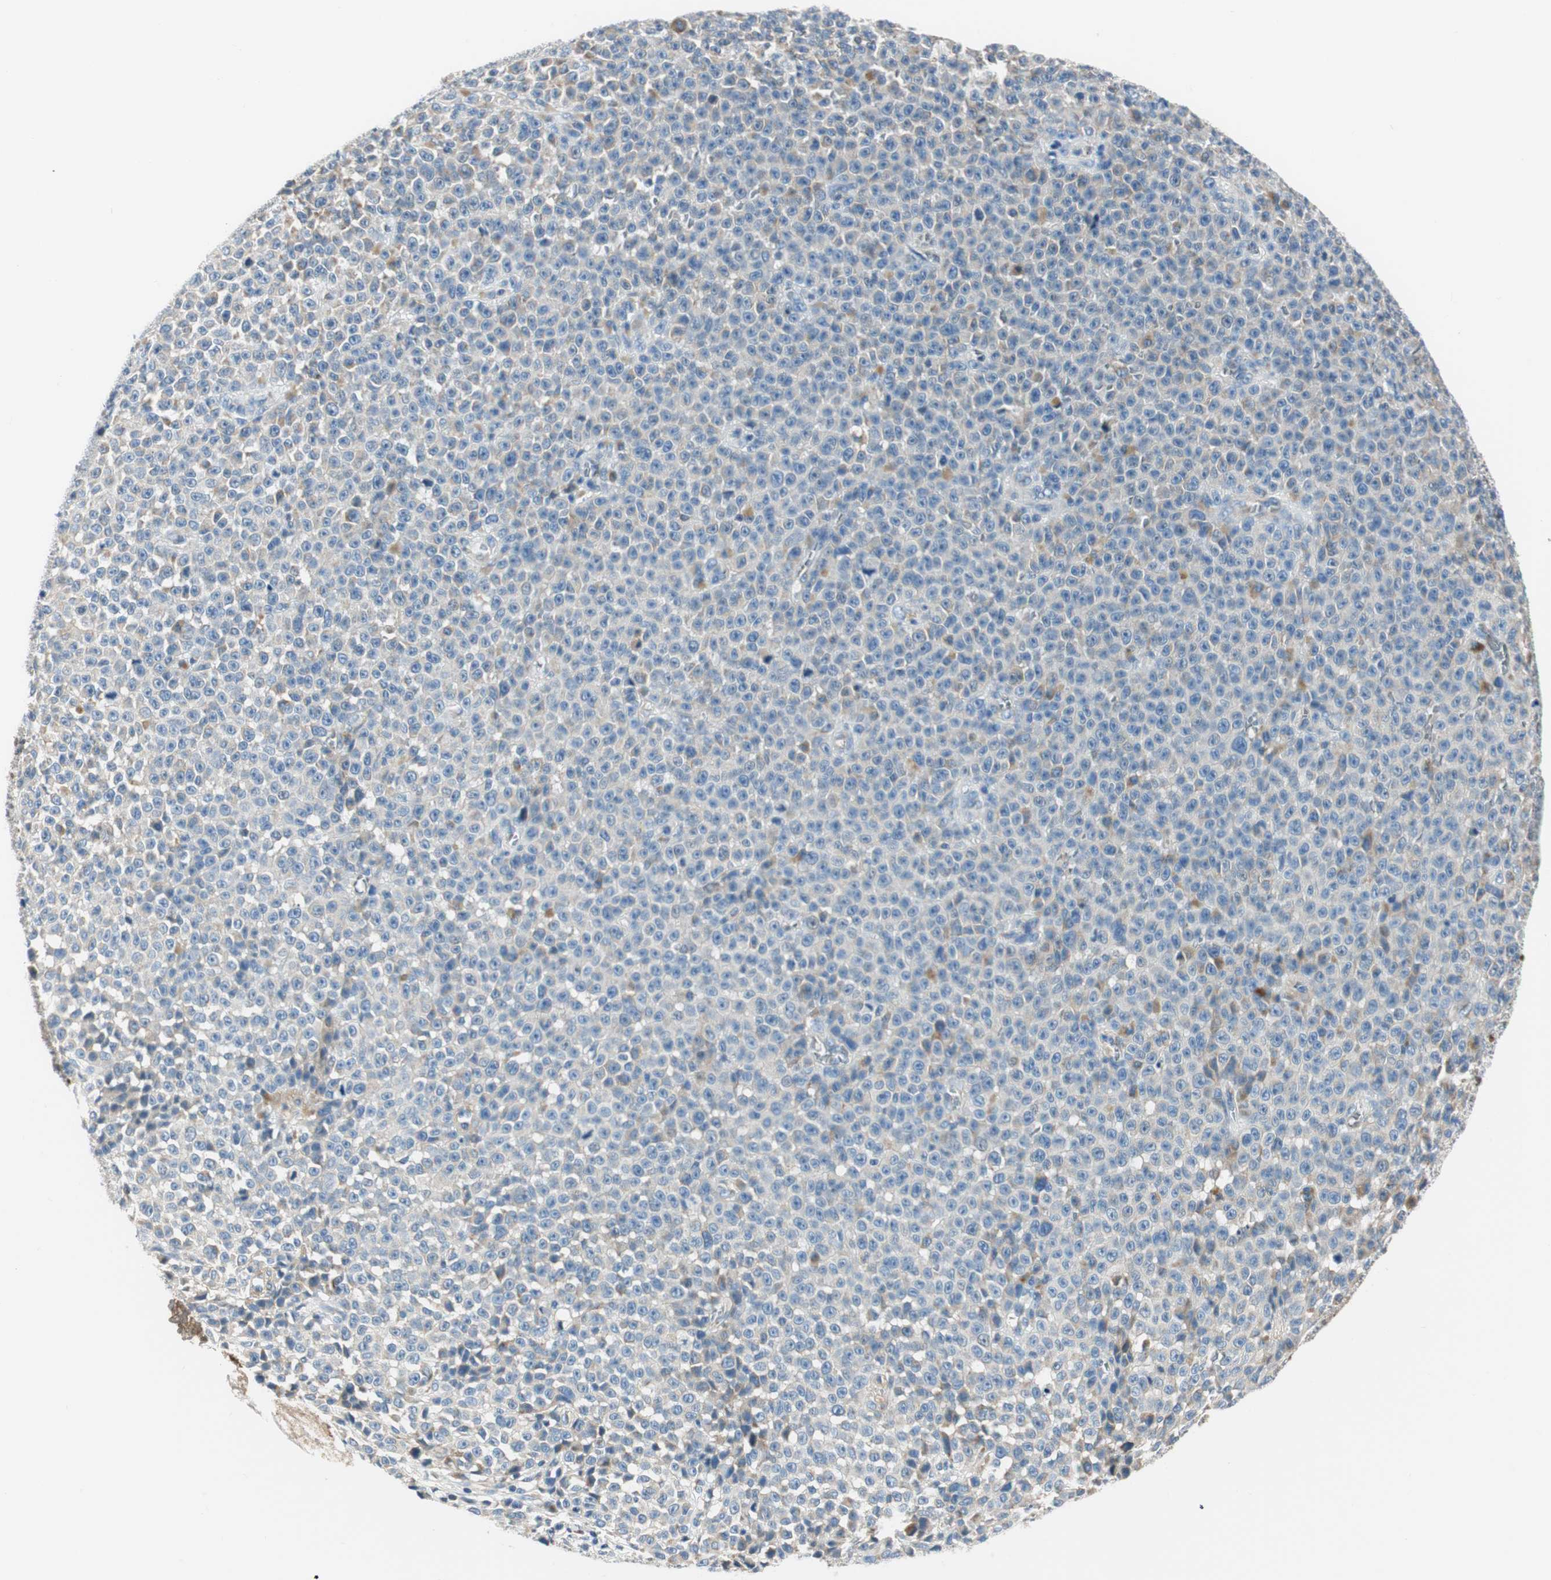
{"staining": {"intensity": "weak", "quantity": "<25%", "location": "cytoplasmic/membranous"}, "tissue": "melanoma", "cell_type": "Tumor cells", "image_type": "cancer", "snomed": [{"axis": "morphology", "description": "Malignant melanoma, NOS"}, {"axis": "topography", "description": "Skin"}], "caption": "DAB immunohistochemical staining of malignant melanoma displays no significant expression in tumor cells.", "gene": "RORB", "patient": {"sex": "female", "age": 82}}